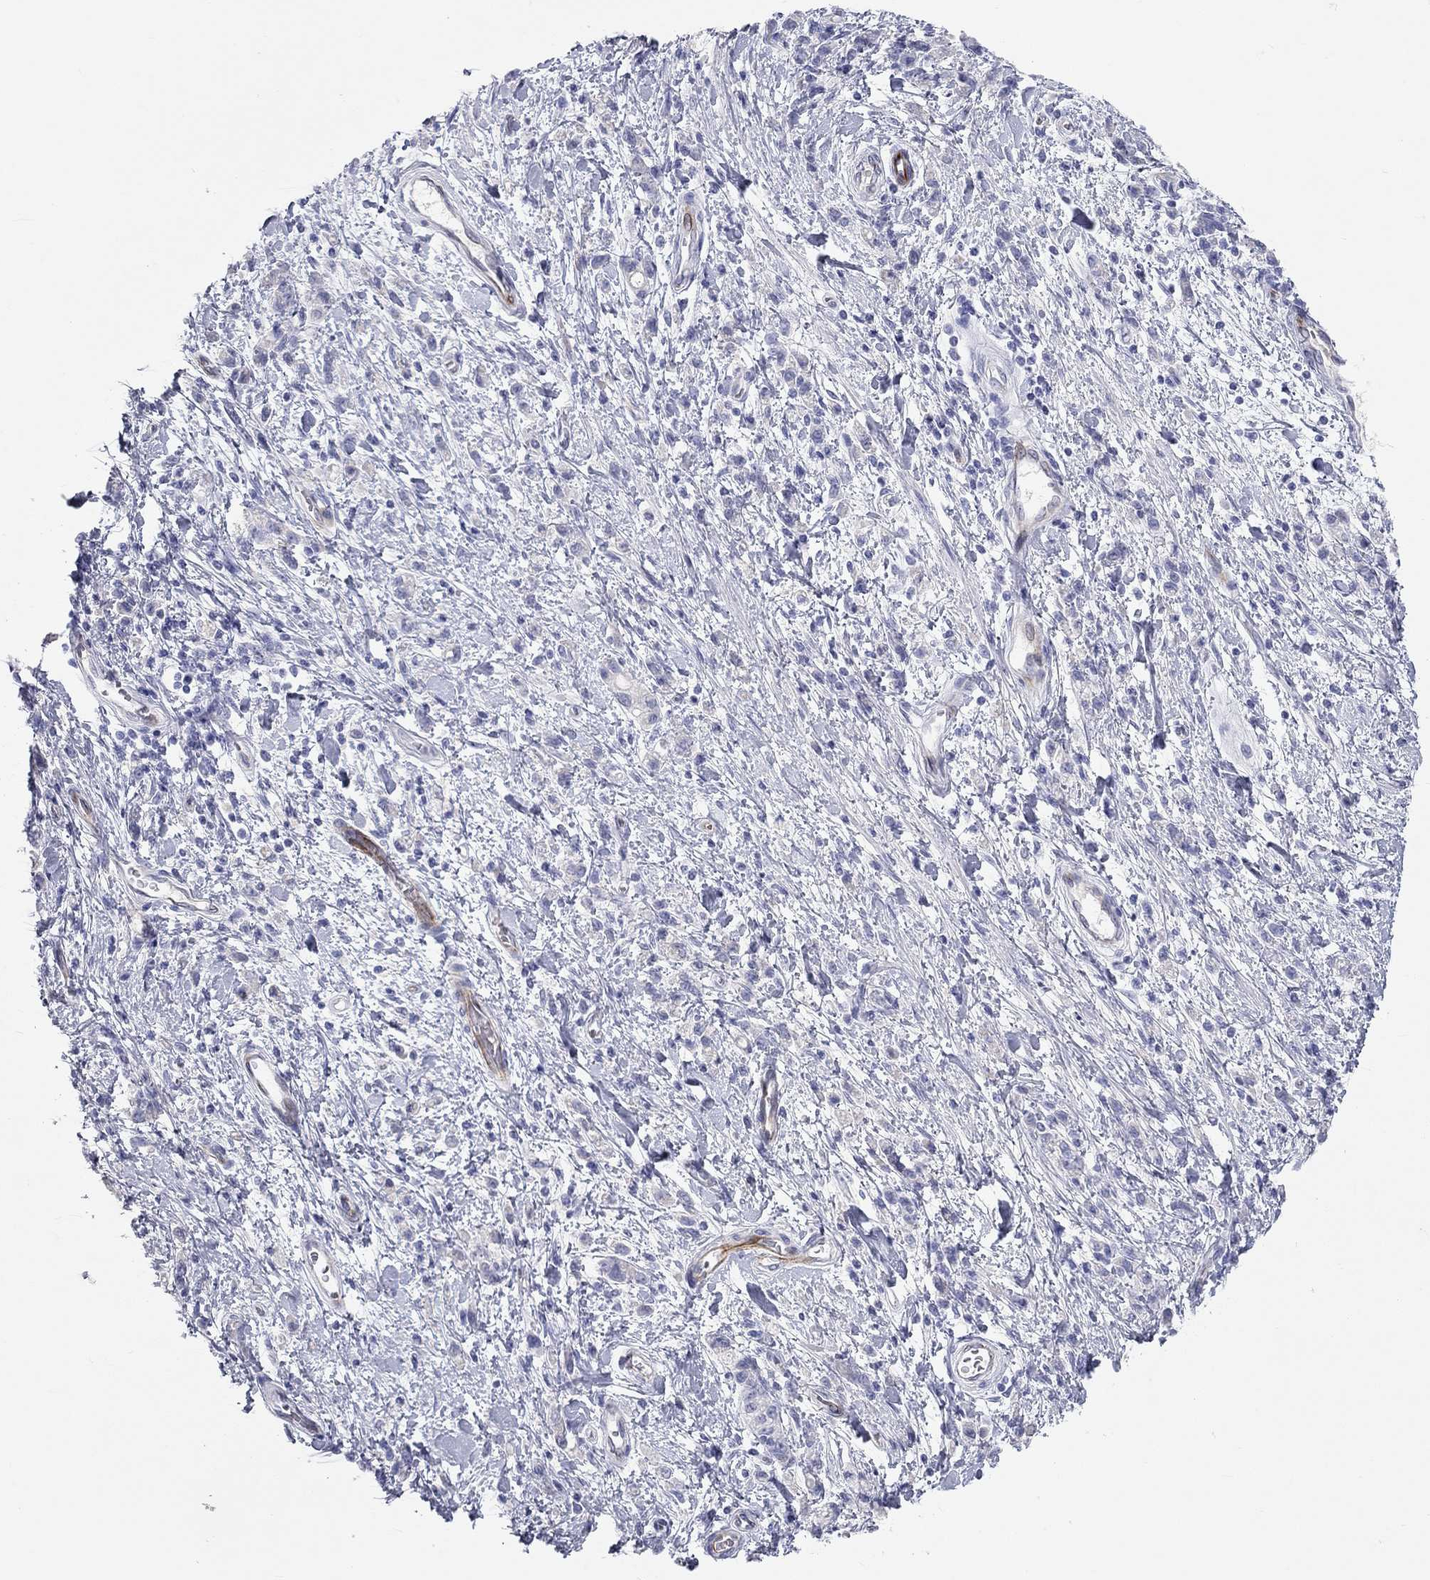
{"staining": {"intensity": "negative", "quantity": "none", "location": "none"}, "tissue": "stomach cancer", "cell_type": "Tumor cells", "image_type": "cancer", "snomed": [{"axis": "morphology", "description": "Adenocarcinoma, NOS"}, {"axis": "topography", "description": "Stomach"}], "caption": "IHC image of human stomach cancer stained for a protein (brown), which shows no expression in tumor cells.", "gene": "PCDHGC5", "patient": {"sex": "male", "age": 77}}